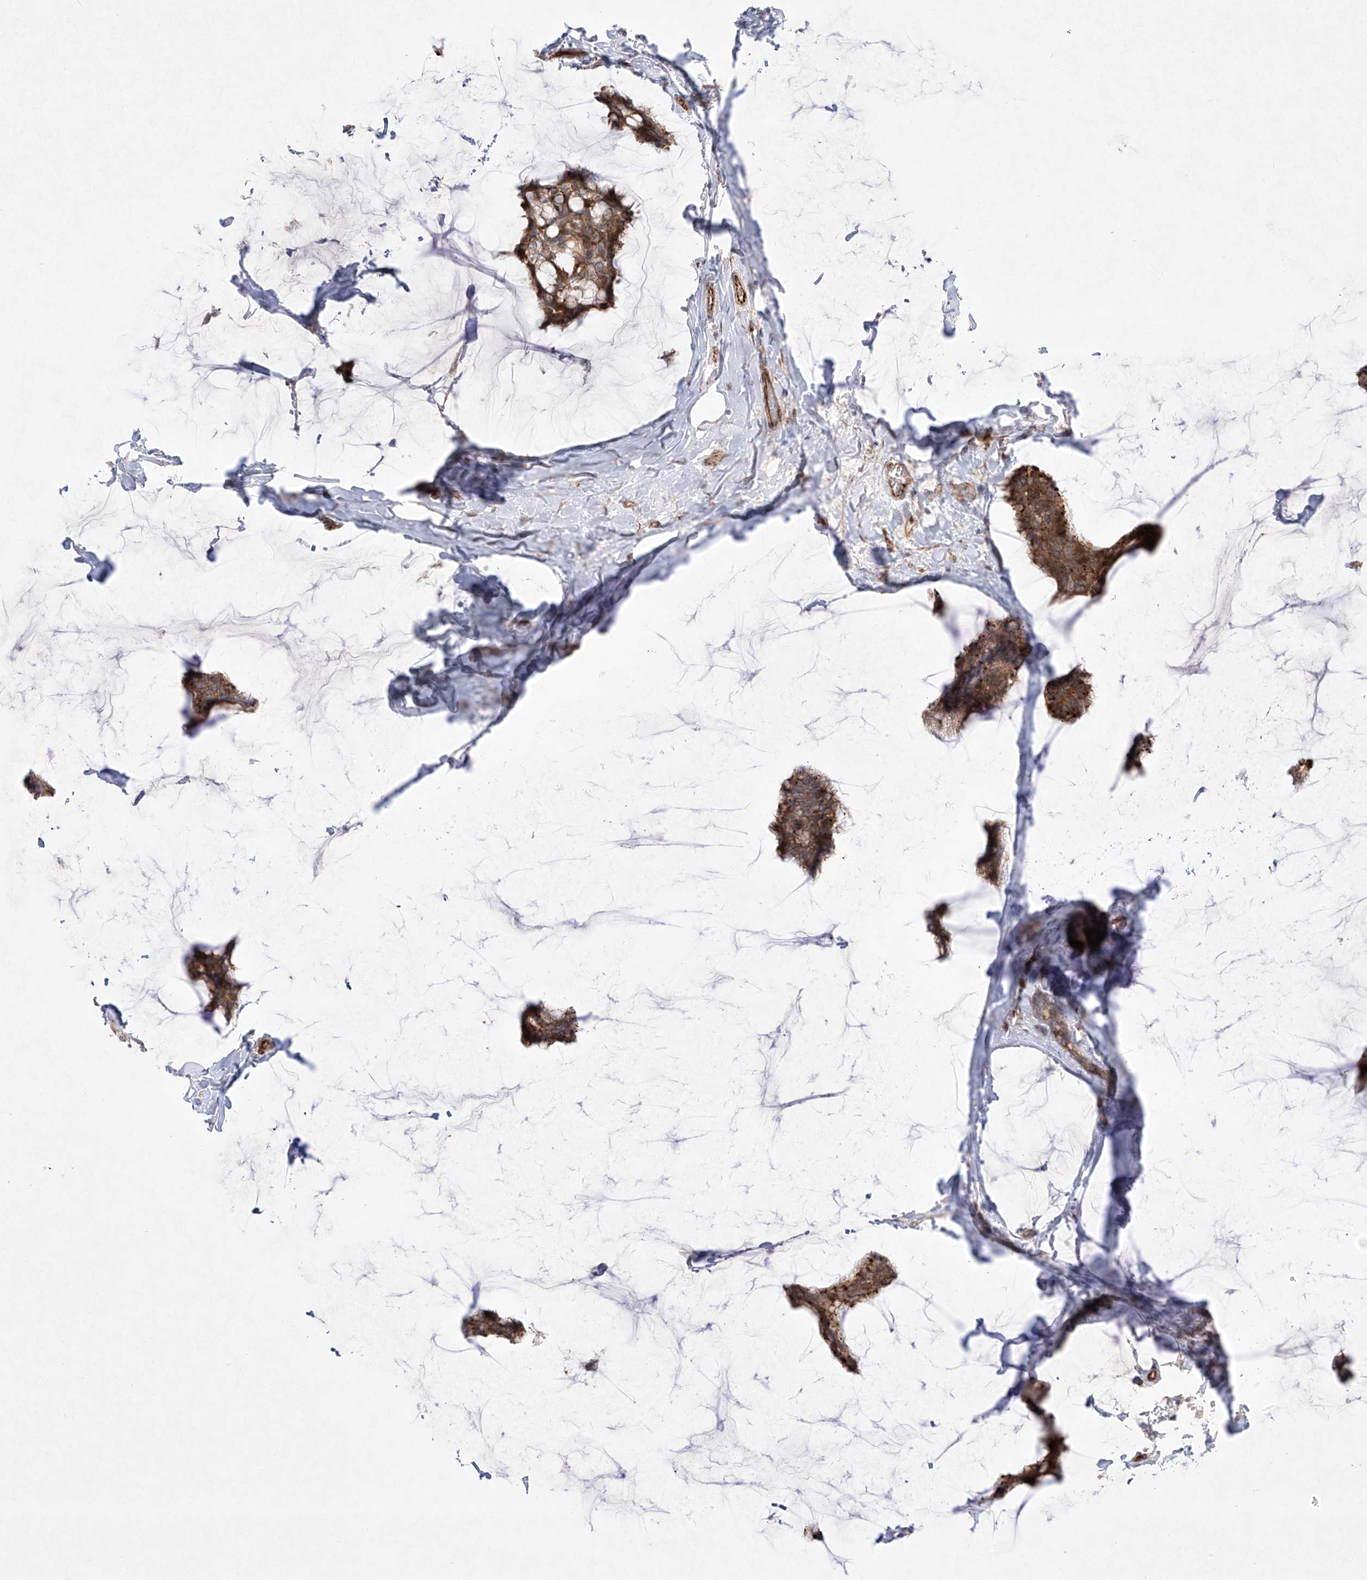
{"staining": {"intensity": "moderate", "quantity": ">75%", "location": "cytoplasmic/membranous"}, "tissue": "breast cancer", "cell_type": "Tumor cells", "image_type": "cancer", "snomed": [{"axis": "morphology", "description": "Duct carcinoma"}, {"axis": "topography", "description": "Breast"}], "caption": "DAB immunohistochemical staining of human breast cancer (infiltrating ductal carcinoma) reveals moderate cytoplasmic/membranous protein positivity in approximately >75% of tumor cells.", "gene": "YKT6", "patient": {"sex": "female", "age": 93}}